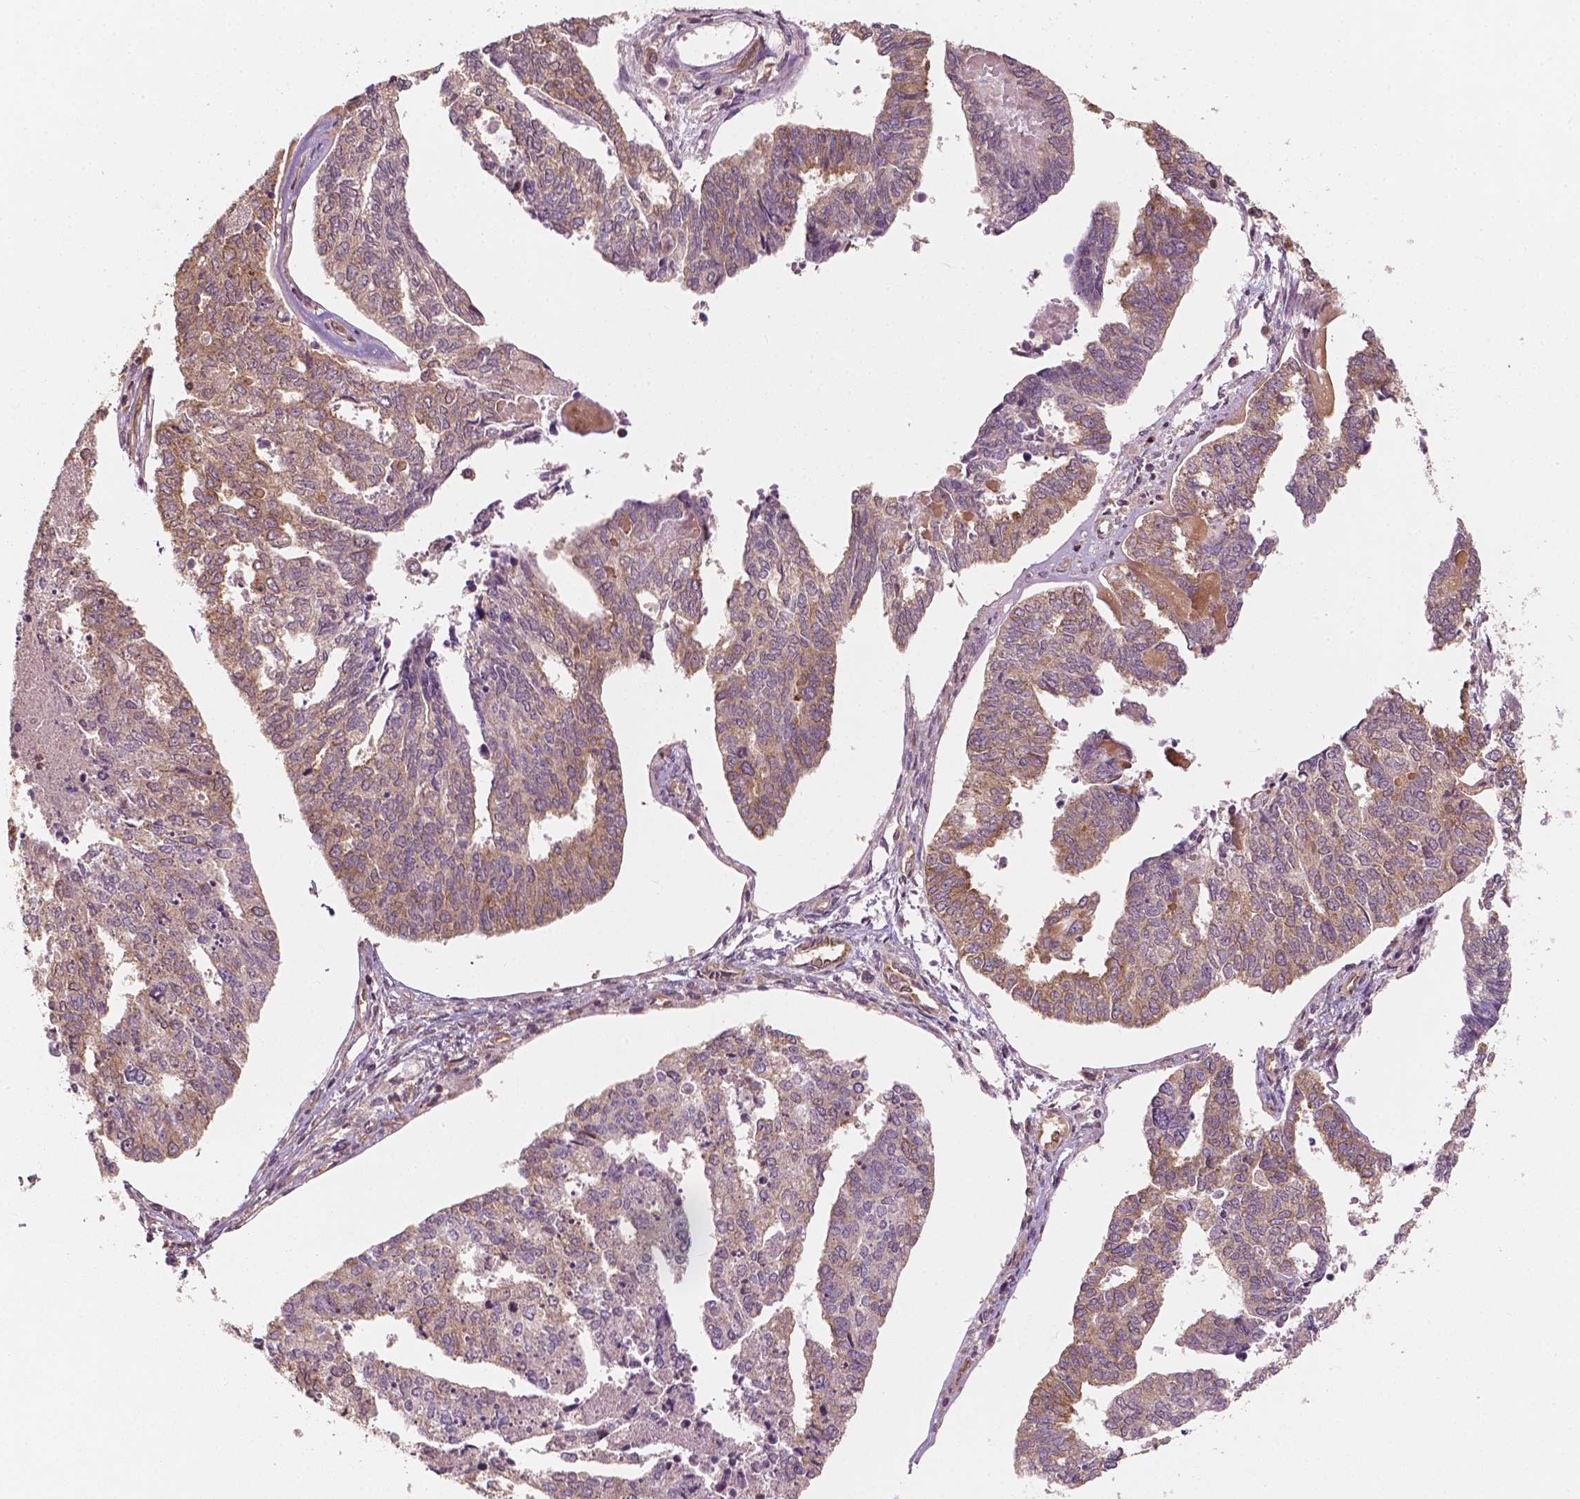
{"staining": {"intensity": "weak", "quantity": ">75%", "location": "cytoplasmic/membranous"}, "tissue": "endometrial cancer", "cell_type": "Tumor cells", "image_type": "cancer", "snomed": [{"axis": "morphology", "description": "Adenocarcinoma, NOS"}, {"axis": "topography", "description": "Endometrium"}], "caption": "Endometrial adenocarcinoma stained with a protein marker shows weak staining in tumor cells.", "gene": "G3BP1", "patient": {"sex": "female", "age": 73}}